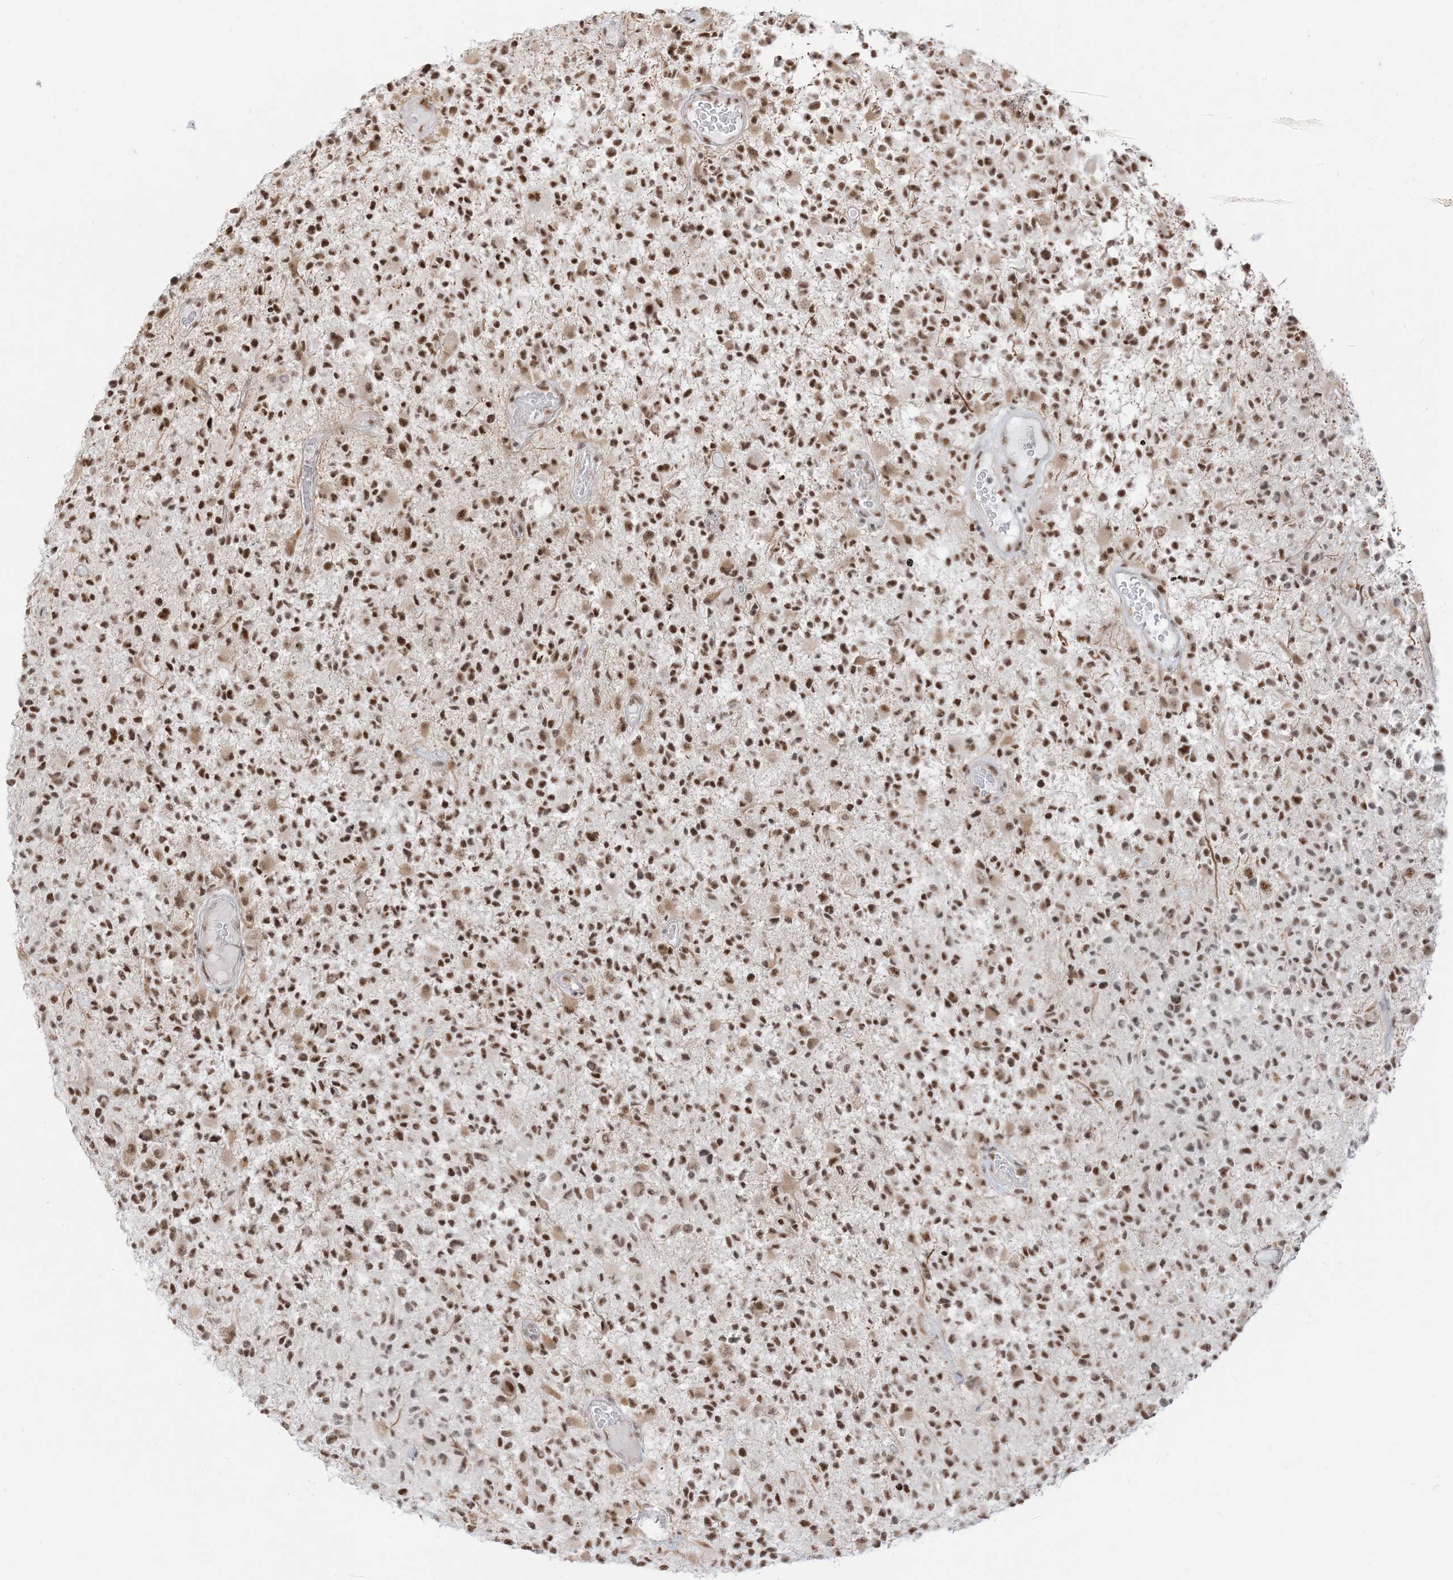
{"staining": {"intensity": "moderate", "quantity": ">75%", "location": "nuclear"}, "tissue": "glioma", "cell_type": "Tumor cells", "image_type": "cancer", "snomed": [{"axis": "morphology", "description": "Glioma, malignant, High grade"}, {"axis": "morphology", "description": "Glioblastoma, NOS"}, {"axis": "topography", "description": "Brain"}], "caption": "Tumor cells display medium levels of moderate nuclear positivity in about >75% of cells in glioma. Using DAB (brown) and hematoxylin (blue) stains, captured at high magnification using brightfield microscopy.", "gene": "ARGLU1", "patient": {"sex": "male", "age": 60}}